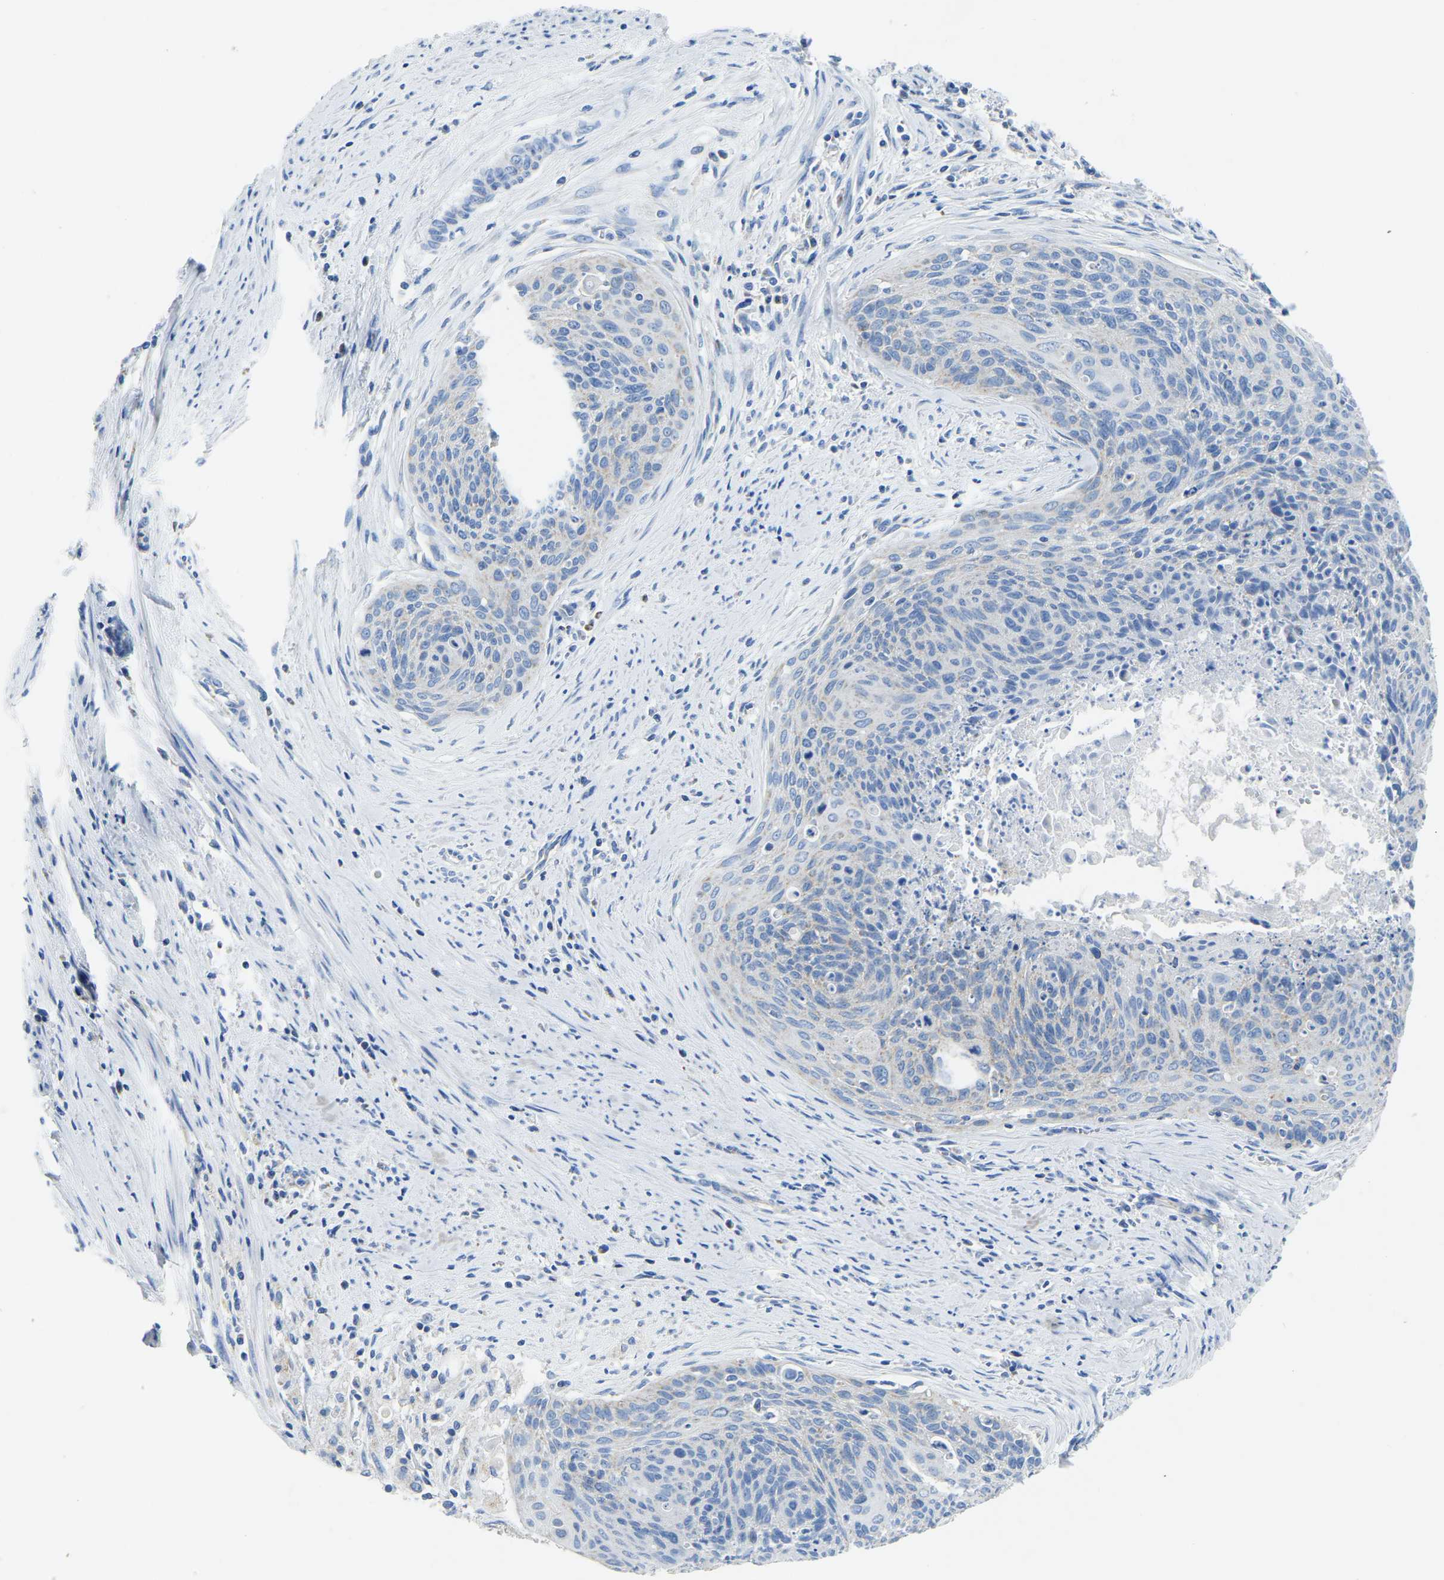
{"staining": {"intensity": "negative", "quantity": "none", "location": "none"}, "tissue": "cervical cancer", "cell_type": "Tumor cells", "image_type": "cancer", "snomed": [{"axis": "morphology", "description": "Squamous cell carcinoma, NOS"}, {"axis": "topography", "description": "Cervix"}], "caption": "Squamous cell carcinoma (cervical) stained for a protein using immunohistochemistry exhibits no positivity tumor cells.", "gene": "ETFA", "patient": {"sex": "female", "age": 55}}